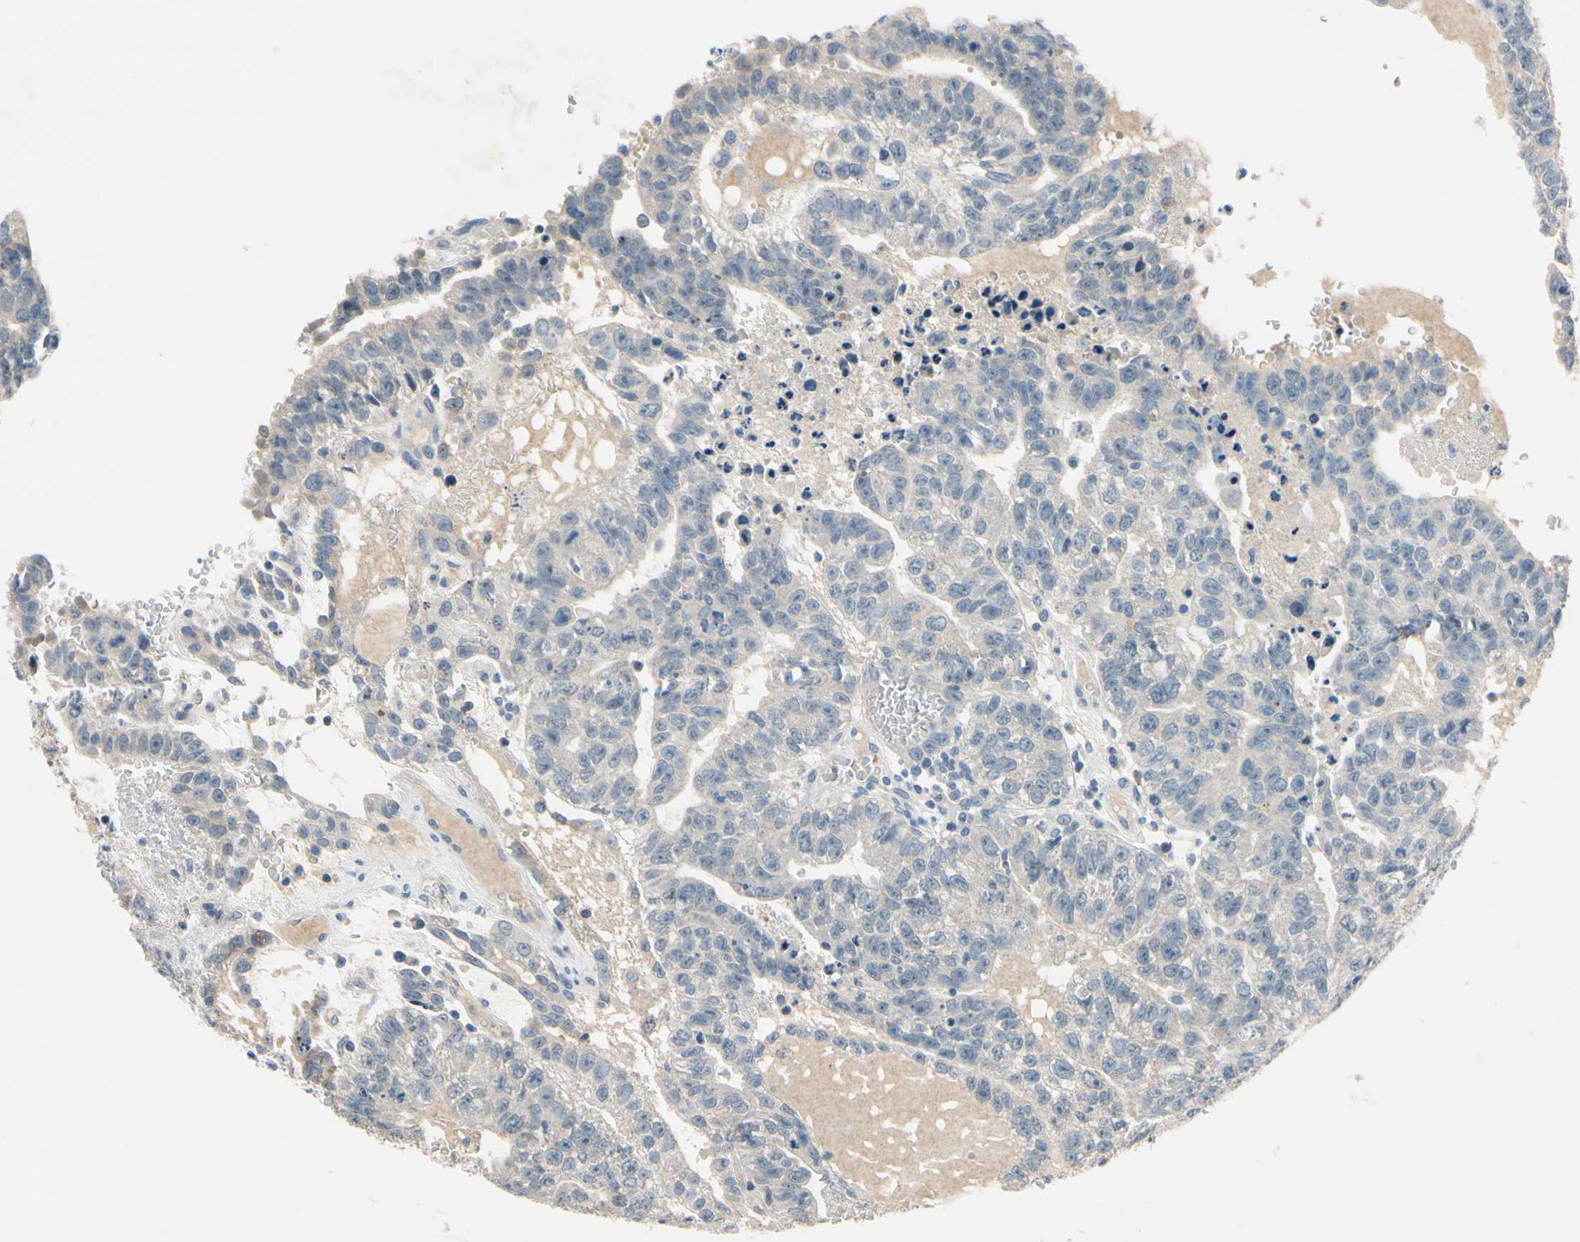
{"staining": {"intensity": "weak", "quantity": ">75%", "location": "cytoplasmic/membranous"}, "tissue": "testis cancer", "cell_type": "Tumor cells", "image_type": "cancer", "snomed": [{"axis": "morphology", "description": "Seminoma, NOS"}, {"axis": "morphology", "description": "Carcinoma, Embryonal, NOS"}, {"axis": "topography", "description": "Testis"}], "caption": "There is low levels of weak cytoplasmic/membranous staining in tumor cells of testis cancer, as demonstrated by immunohistochemical staining (brown color).", "gene": "SLC27A6", "patient": {"sex": "male", "age": 52}}